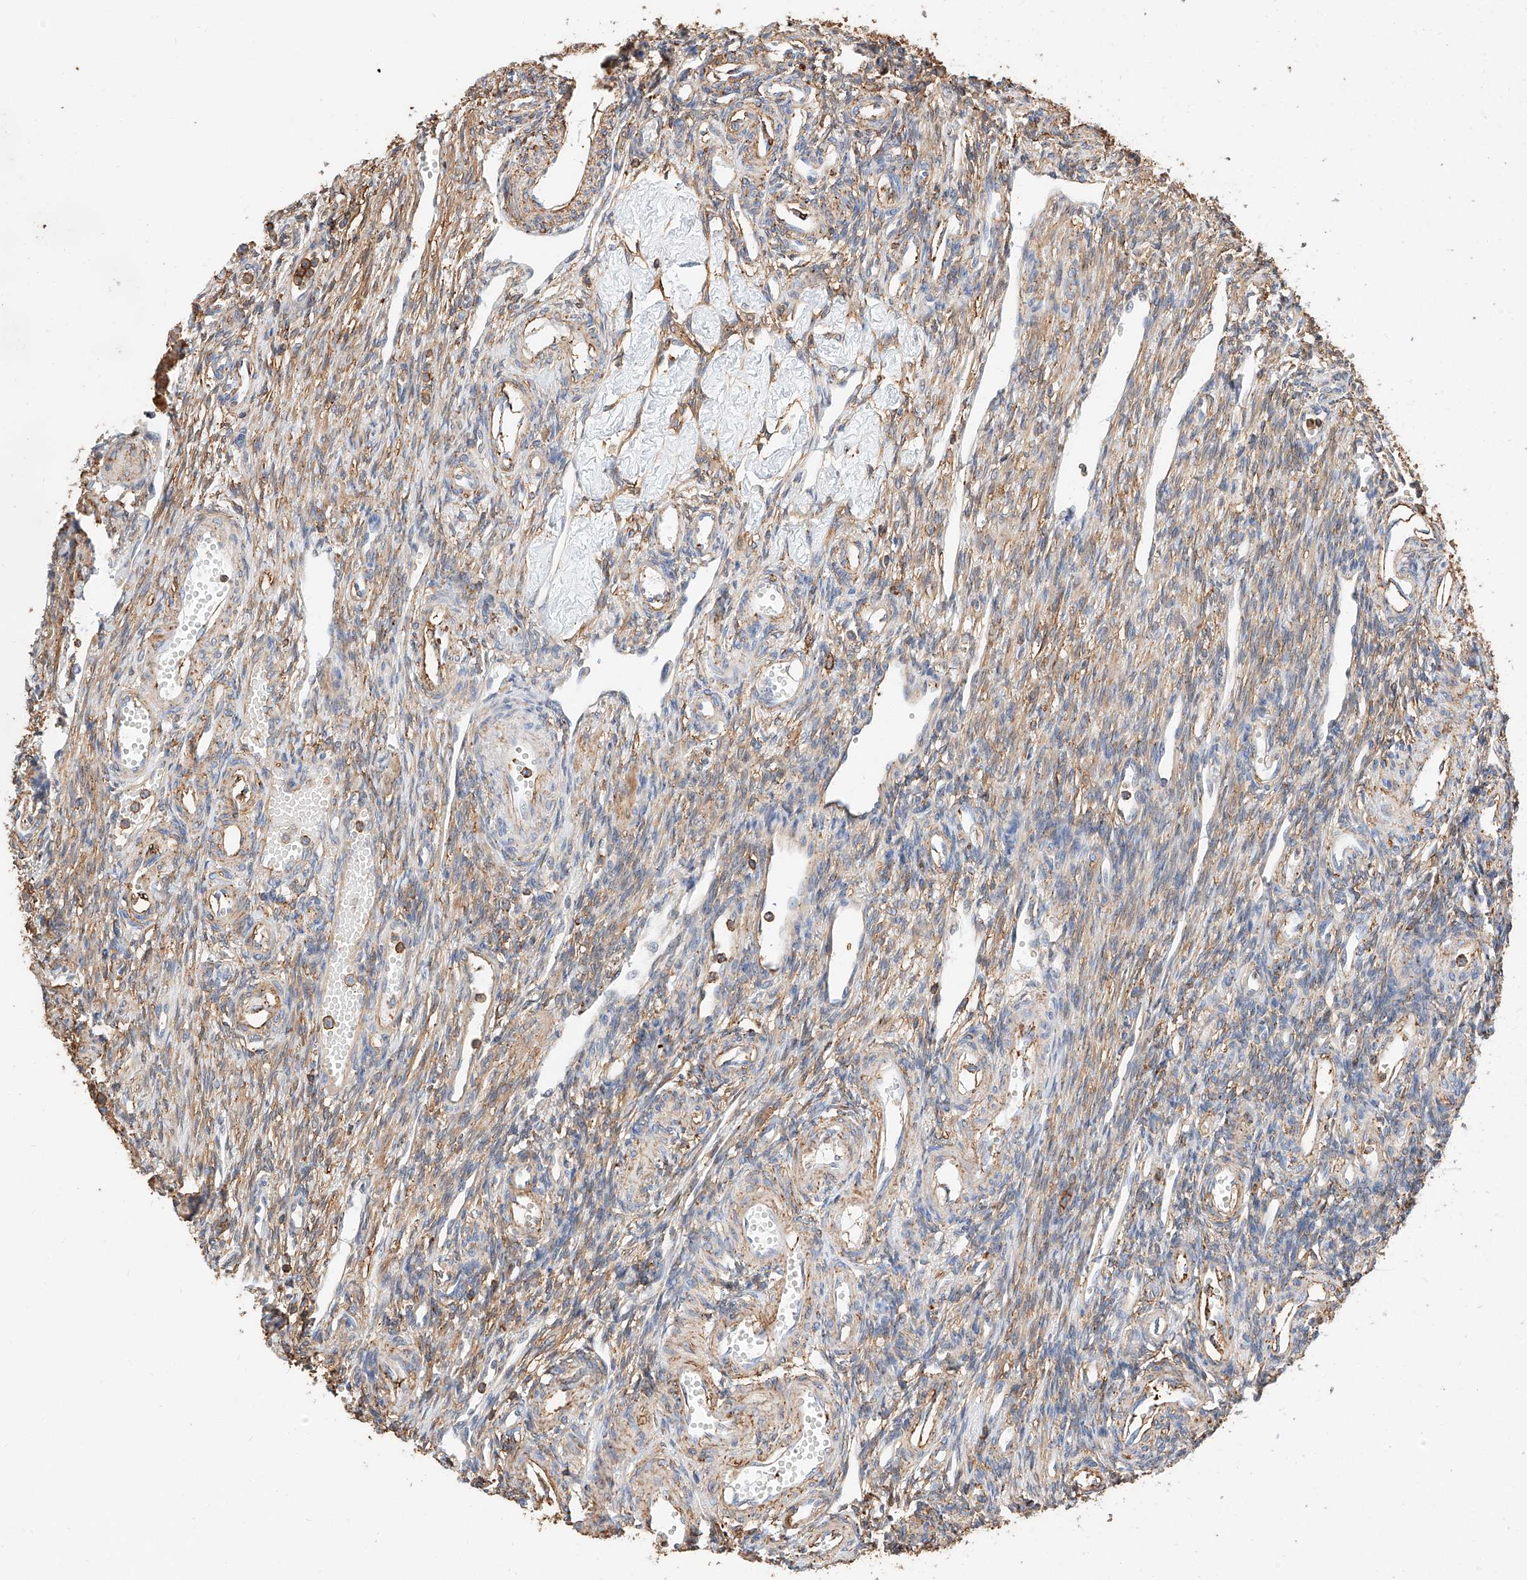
{"staining": {"intensity": "moderate", "quantity": ">75%", "location": "cytoplasmic/membranous"}, "tissue": "ovary", "cell_type": "Ovarian stroma cells", "image_type": "normal", "snomed": [{"axis": "morphology", "description": "Normal tissue, NOS"}, {"axis": "morphology", "description": "Cyst, NOS"}, {"axis": "topography", "description": "Ovary"}], "caption": "An immunohistochemistry photomicrograph of benign tissue is shown. Protein staining in brown shows moderate cytoplasmic/membranous positivity in ovary within ovarian stroma cells. Using DAB (brown) and hematoxylin (blue) stains, captured at high magnification using brightfield microscopy.", "gene": "WFS1", "patient": {"sex": "female", "age": 33}}